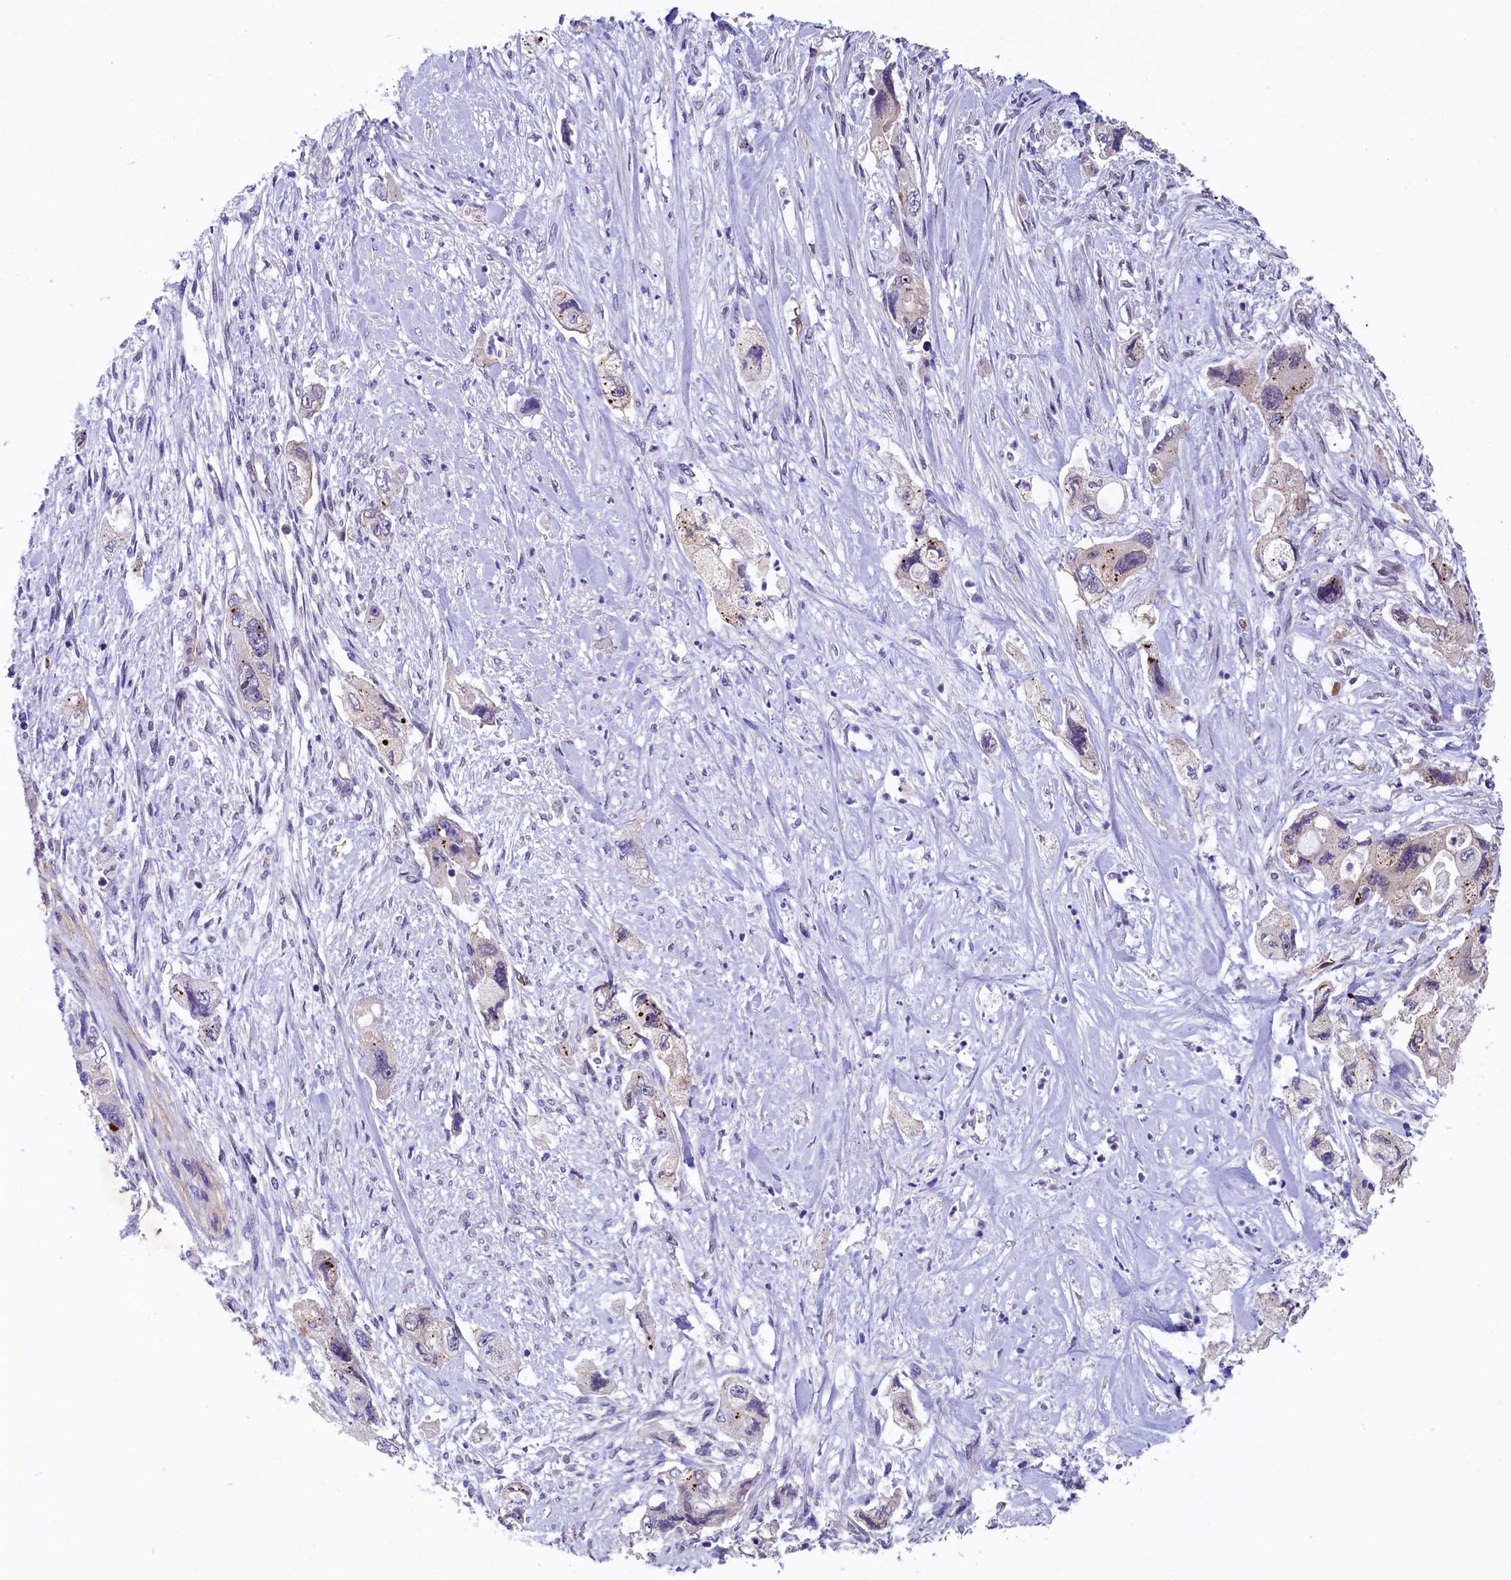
{"staining": {"intensity": "negative", "quantity": "none", "location": "none"}, "tissue": "pancreatic cancer", "cell_type": "Tumor cells", "image_type": "cancer", "snomed": [{"axis": "morphology", "description": "Adenocarcinoma, NOS"}, {"axis": "topography", "description": "Pancreas"}], "caption": "IHC image of neoplastic tissue: human pancreatic cancer (adenocarcinoma) stained with DAB exhibits no significant protein staining in tumor cells.", "gene": "ARL14EP", "patient": {"sex": "female", "age": 73}}